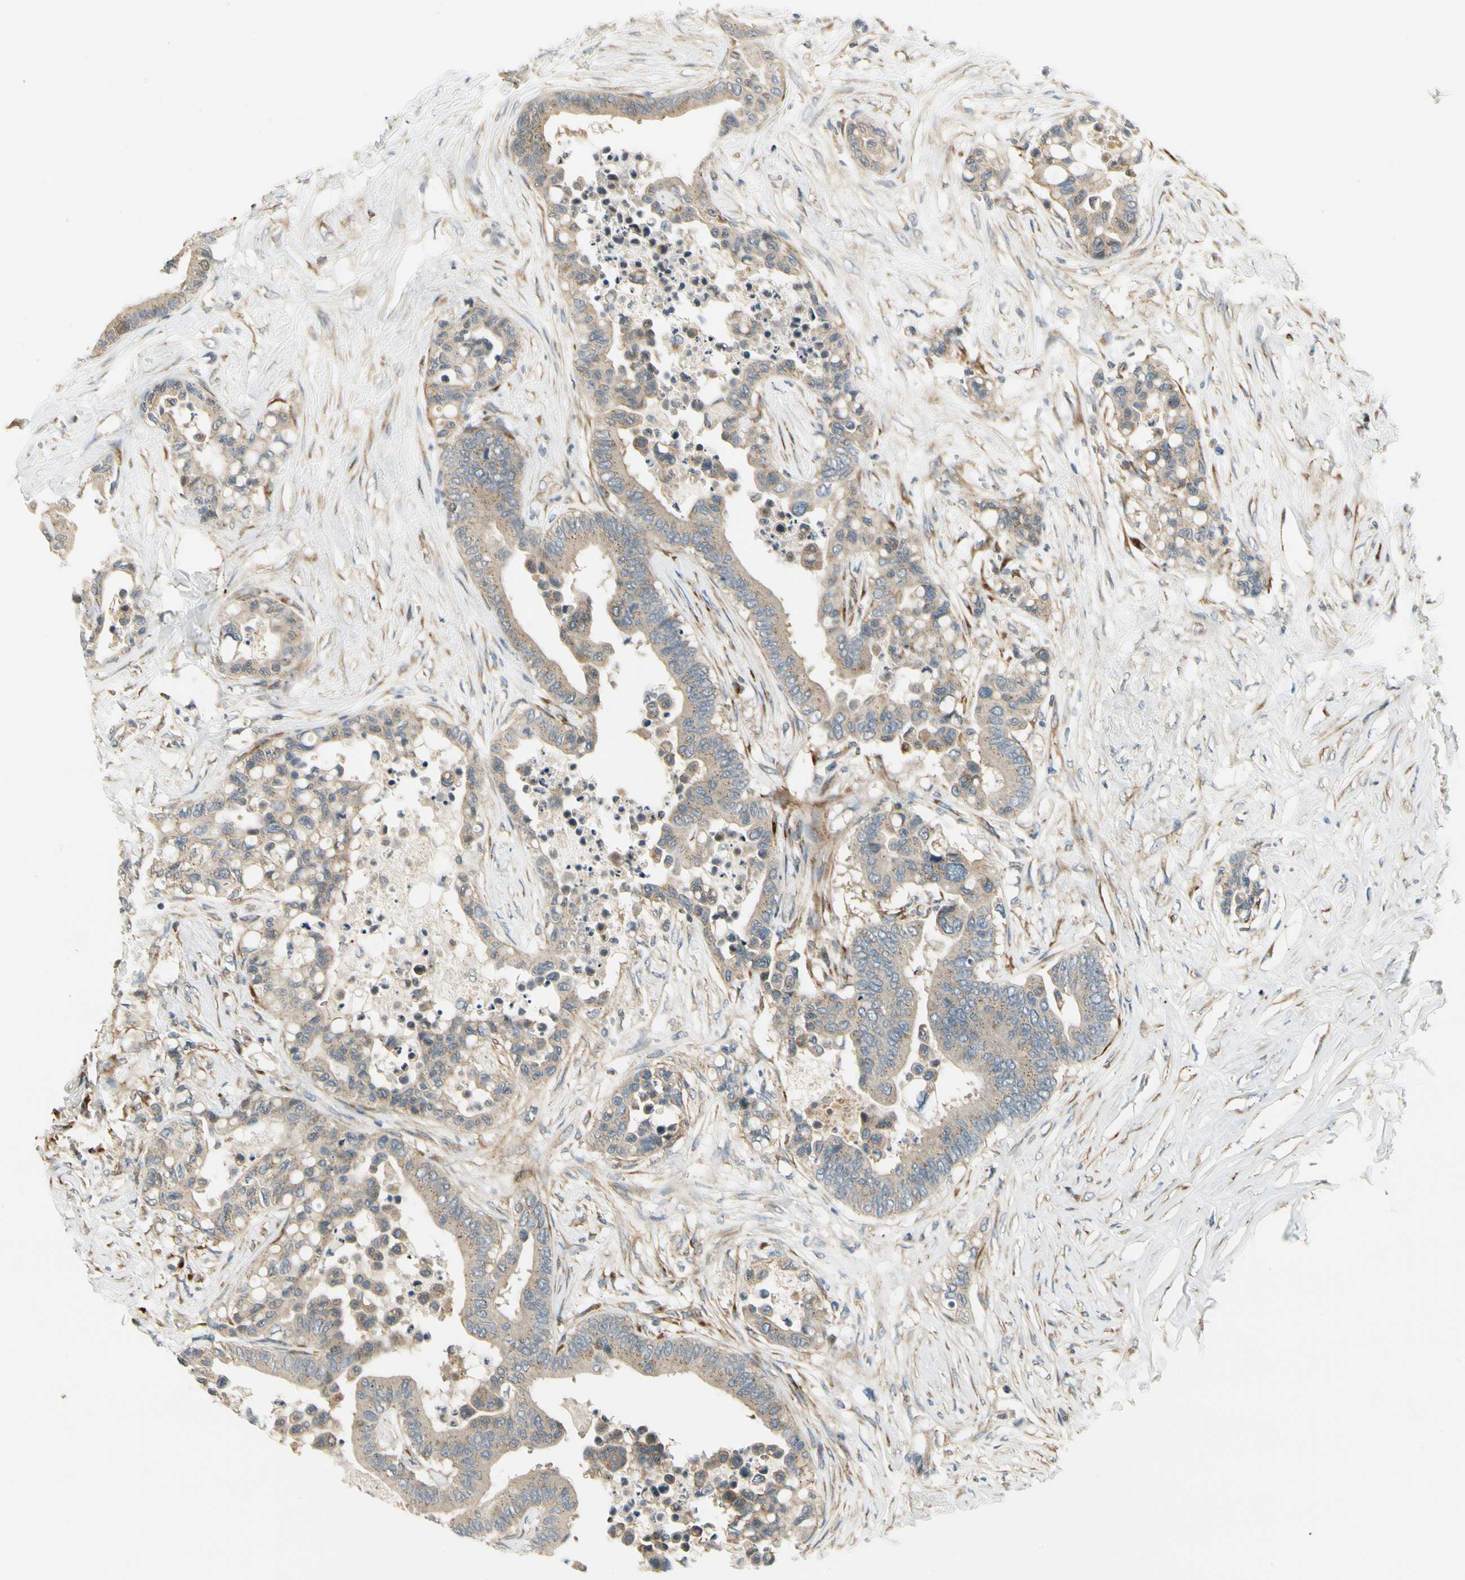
{"staining": {"intensity": "weak", "quantity": ">75%", "location": "cytoplasmic/membranous"}, "tissue": "colorectal cancer", "cell_type": "Tumor cells", "image_type": "cancer", "snomed": [{"axis": "morphology", "description": "Normal tissue, NOS"}, {"axis": "morphology", "description": "Adenocarcinoma, NOS"}, {"axis": "topography", "description": "Colon"}], "caption": "The micrograph demonstrates a brown stain indicating the presence of a protein in the cytoplasmic/membranous of tumor cells in colorectal cancer (adenocarcinoma).", "gene": "MANSC1", "patient": {"sex": "male", "age": 82}}